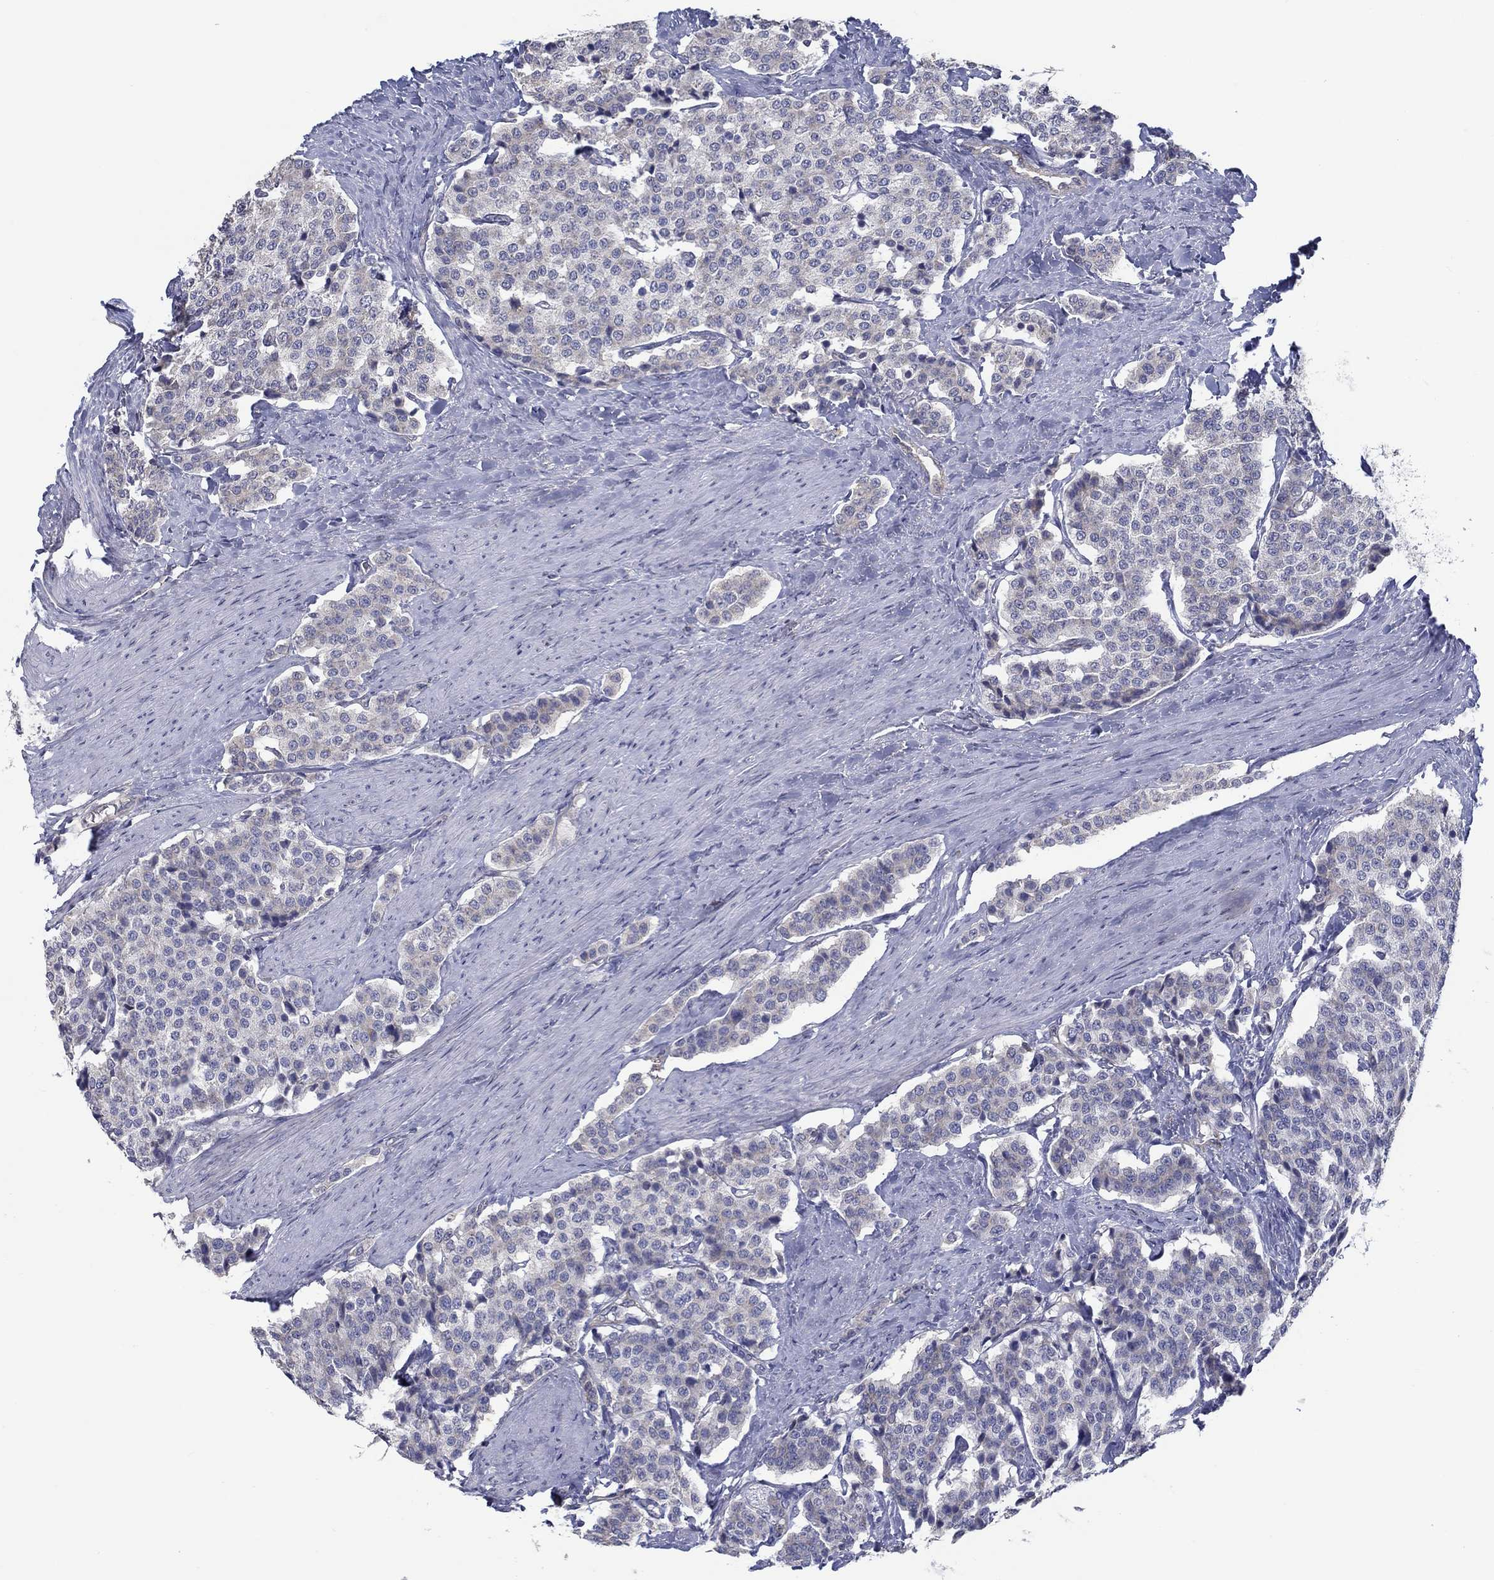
{"staining": {"intensity": "negative", "quantity": "none", "location": "none"}, "tissue": "carcinoid", "cell_type": "Tumor cells", "image_type": "cancer", "snomed": [{"axis": "morphology", "description": "Carcinoid, malignant, NOS"}, {"axis": "topography", "description": "Small intestine"}], "caption": "Immunohistochemistry (IHC) image of human carcinoid stained for a protein (brown), which shows no expression in tumor cells.", "gene": "ERMP1", "patient": {"sex": "female", "age": 58}}